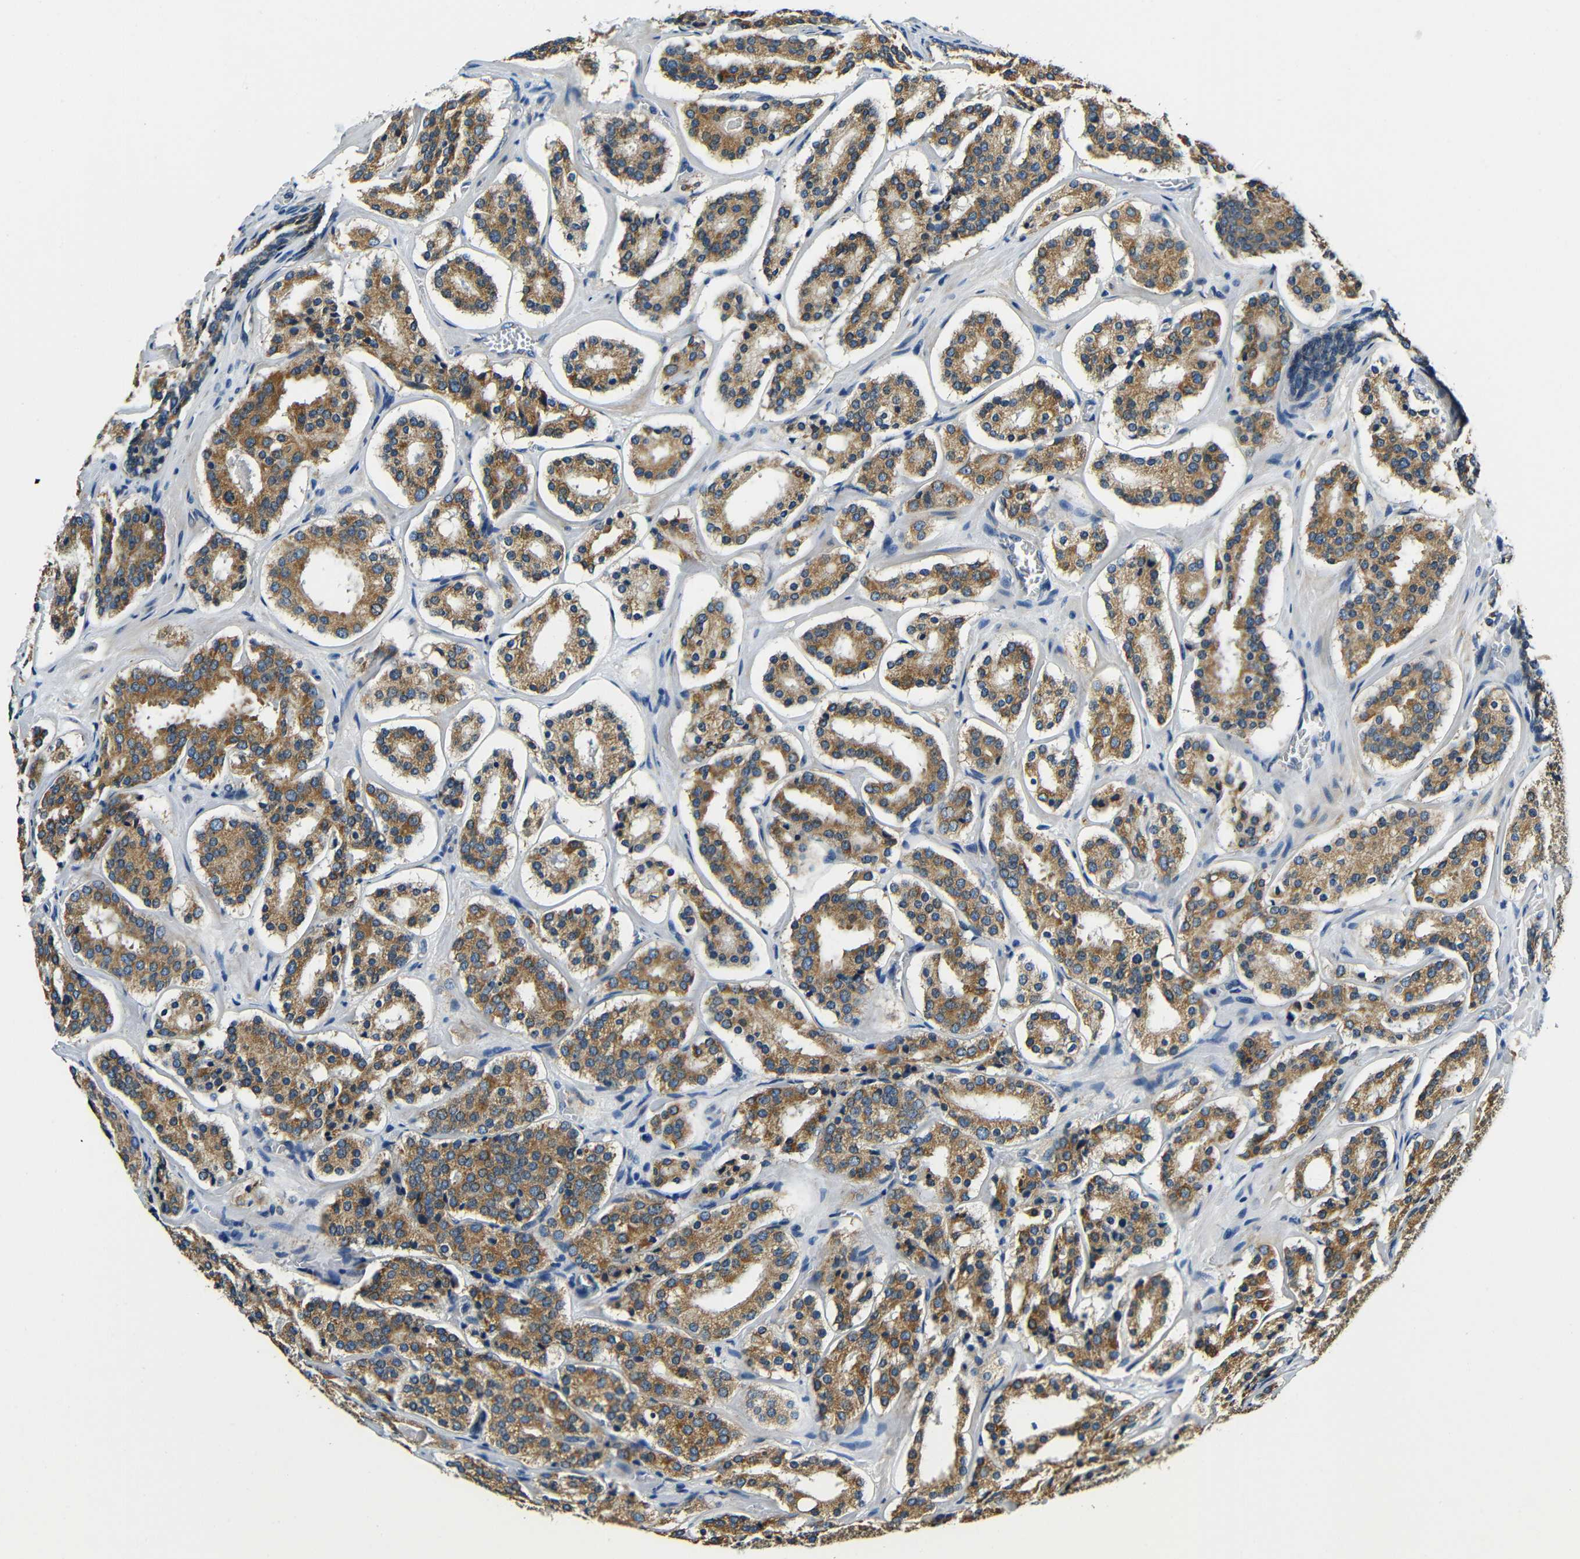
{"staining": {"intensity": "strong", "quantity": ">75%", "location": "cytoplasmic/membranous"}, "tissue": "prostate cancer", "cell_type": "Tumor cells", "image_type": "cancer", "snomed": [{"axis": "morphology", "description": "Adenocarcinoma, High grade"}, {"axis": "topography", "description": "Prostate"}], "caption": "The immunohistochemical stain labels strong cytoplasmic/membranous positivity in tumor cells of prostate cancer tissue.", "gene": "VAPB", "patient": {"sex": "male", "age": 60}}